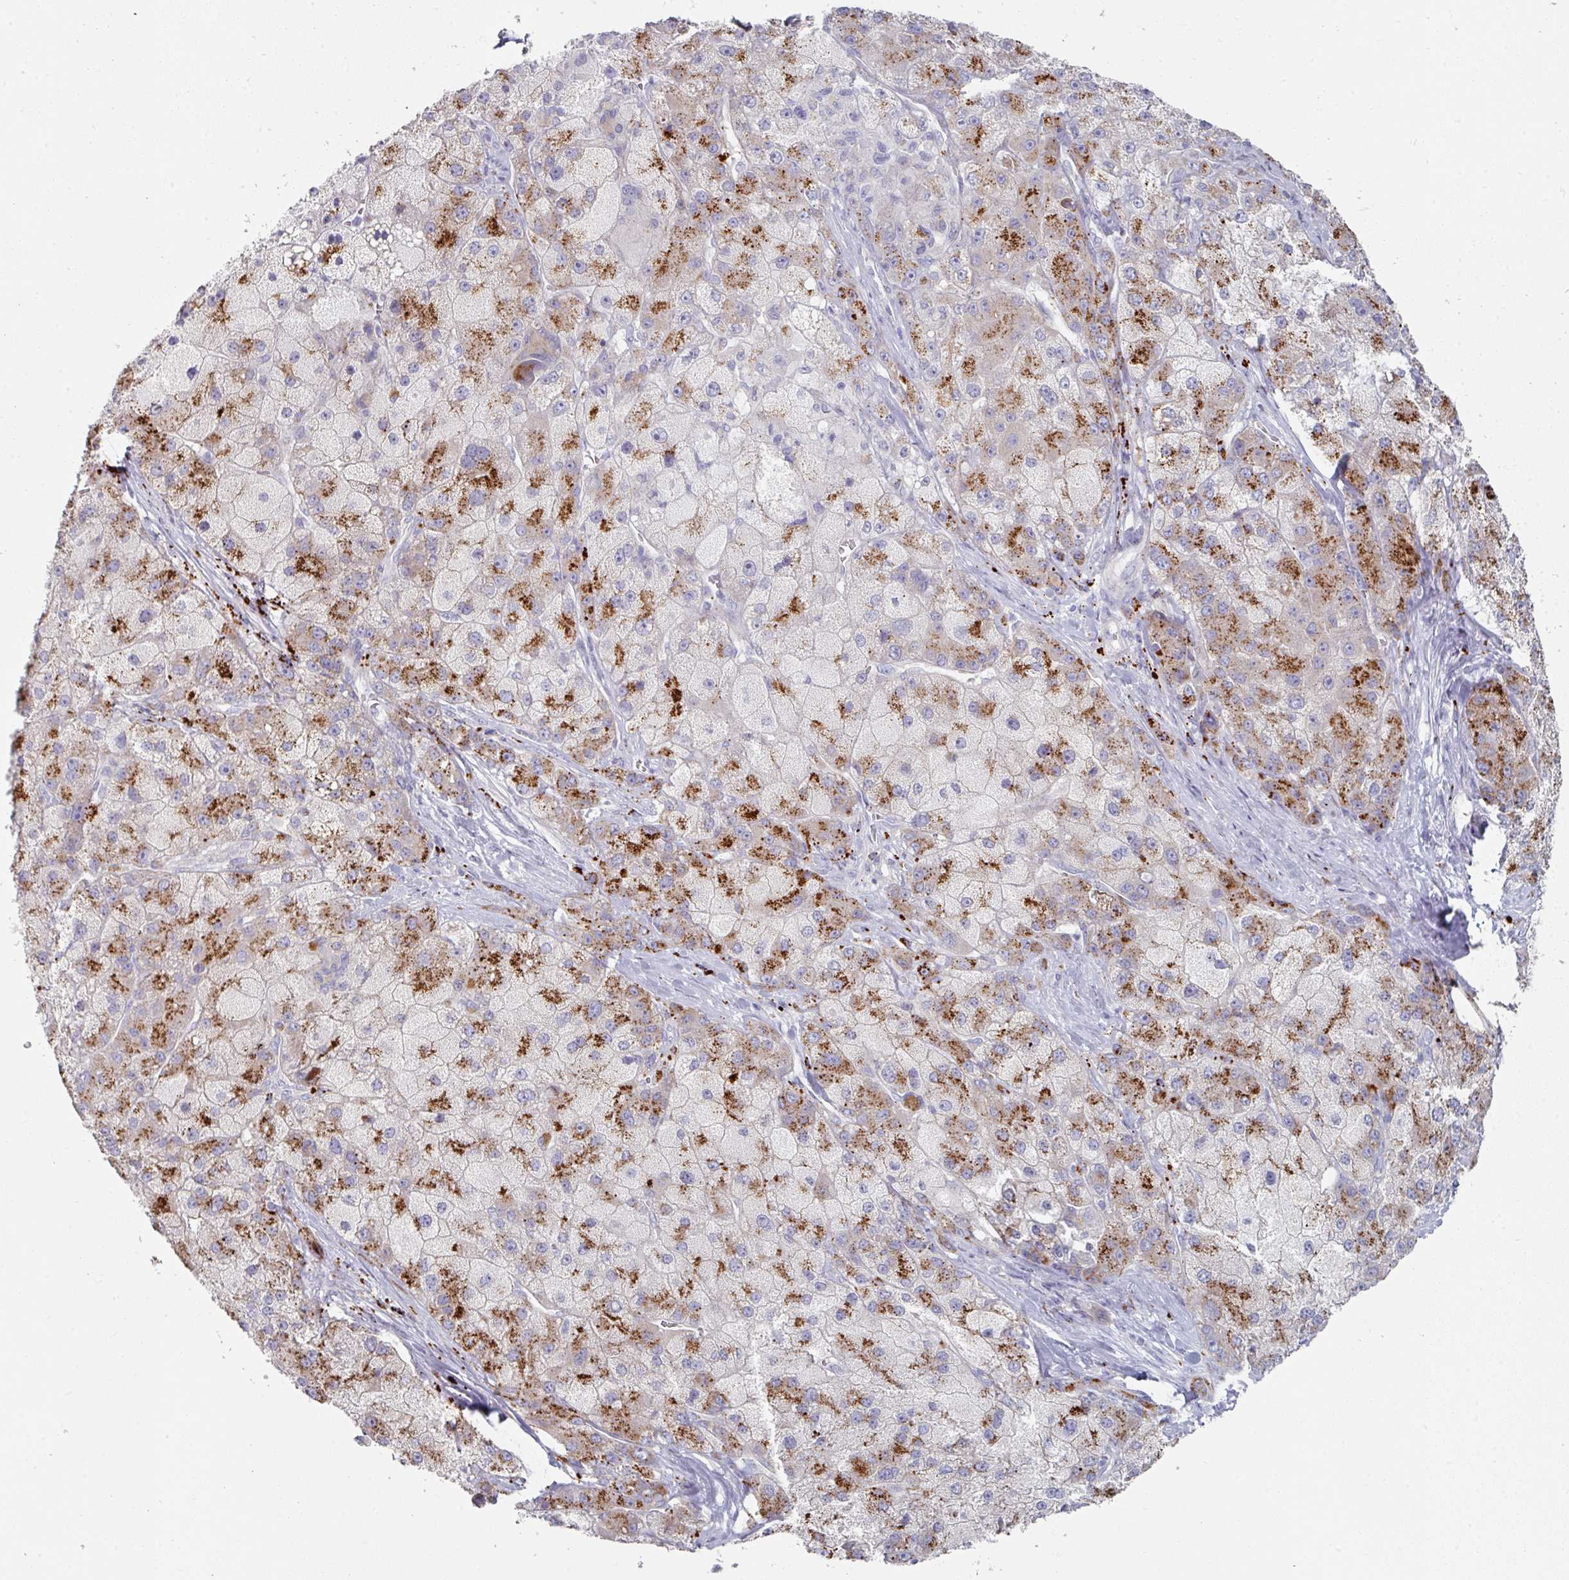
{"staining": {"intensity": "moderate", "quantity": "25%-75%", "location": "cytoplasmic/membranous"}, "tissue": "liver cancer", "cell_type": "Tumor cells", "image_type": "cancer", "snomed": [{"axis": "morphology", "description": "Carcinoma, Hepatocellular, NOS"}, {"axis": "topography", "description": "Liver"}], "caption": "A photomicrograph of liver hepatocellular carcinoma stained for a protein exhibits moderate cytoplasmic/membranous brown staining in tumor cells. The staining was performed using DAB (3,3'-diaminobenzidine), with brown indicating positive protein expression. Nuclei are stained blue with hematoxylin.", "gene": "NT5C1A", "patient": {"sex": "male", "age": 67}}